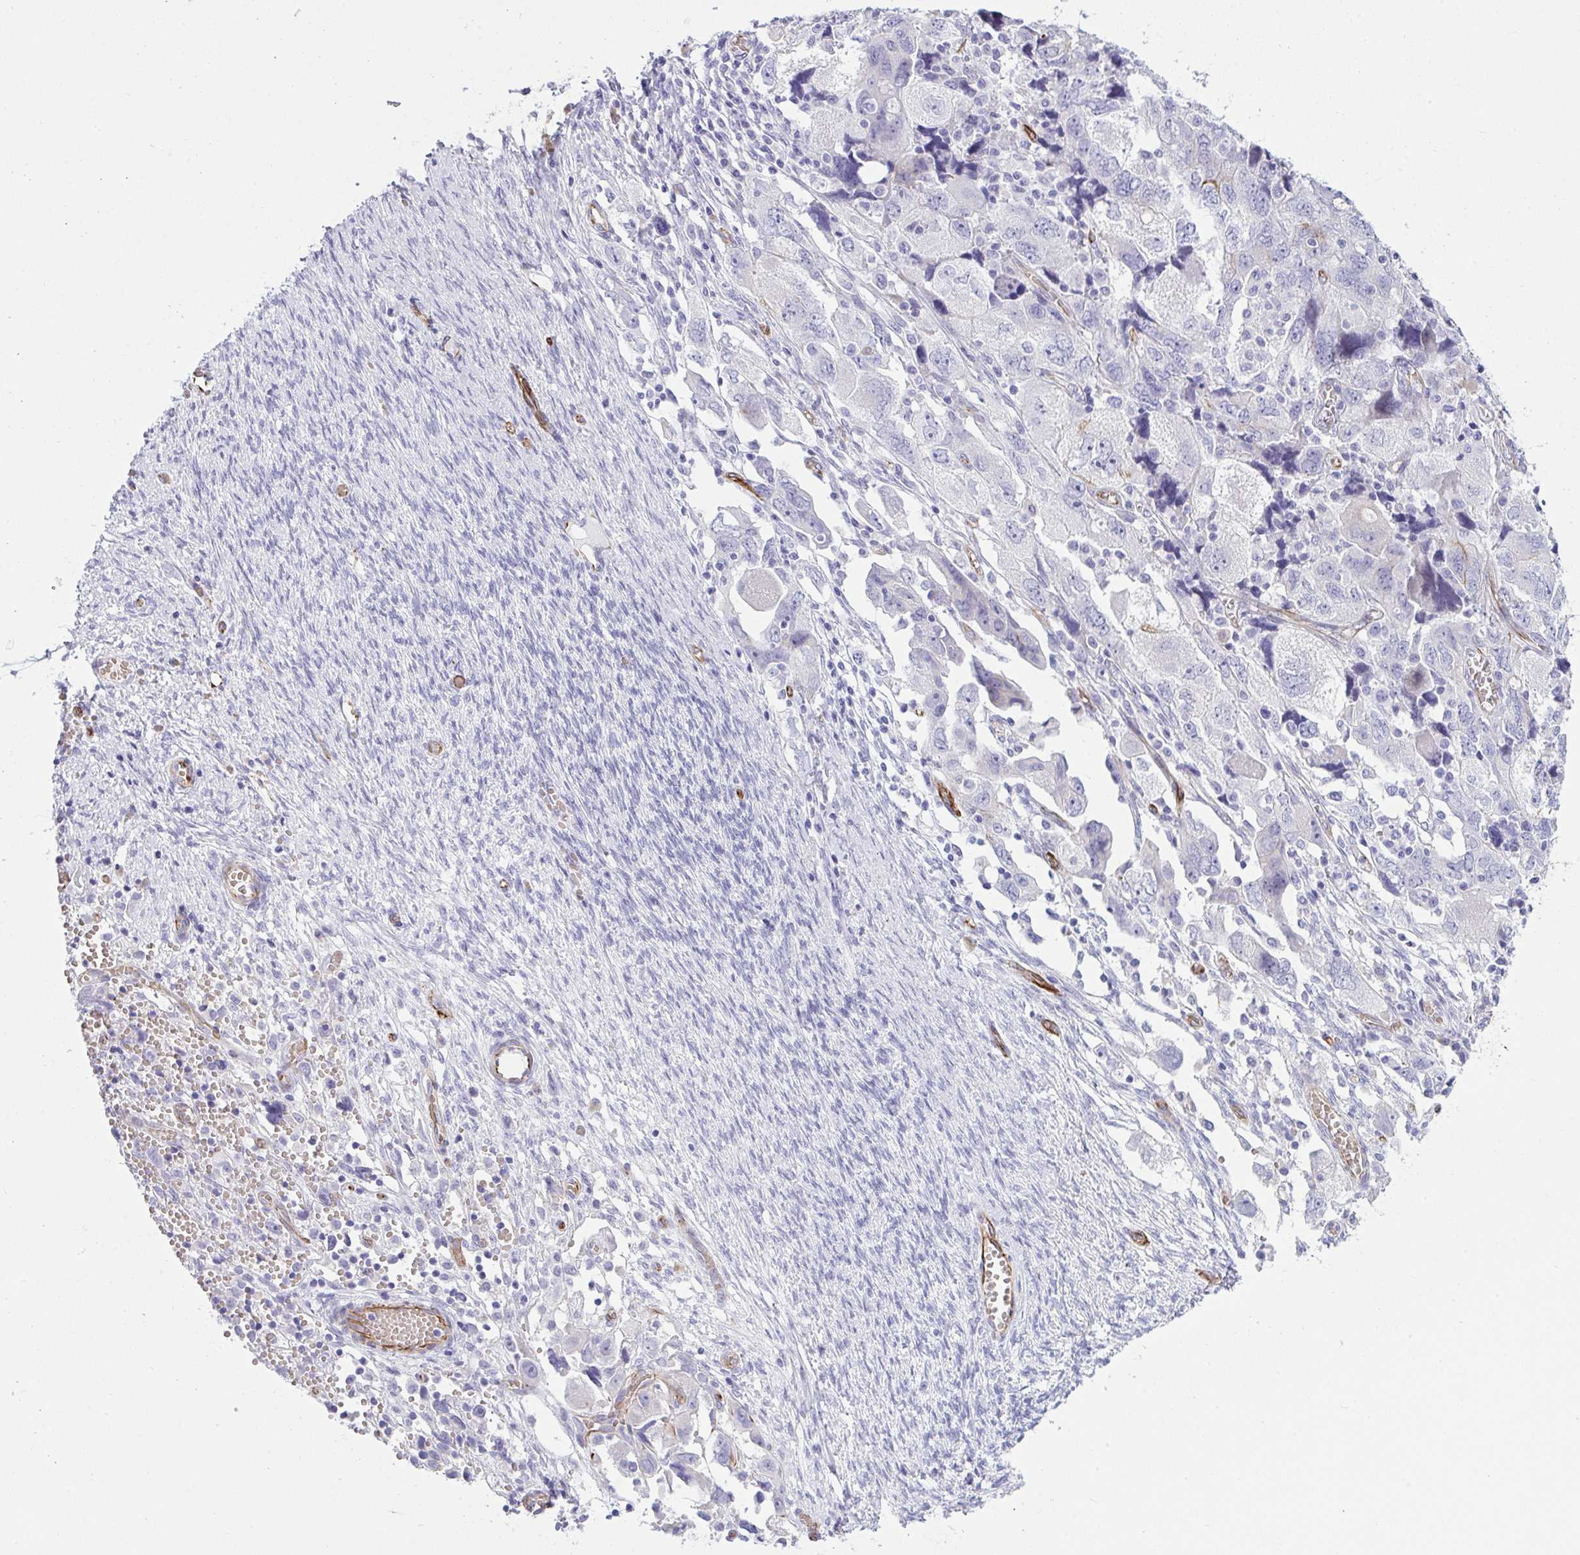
{"staining": {"intensity": "negative", "quantity": "none", "location": "none"}, "tissue": "ovarian cancer", "cell_type": "Tumor cells", "image_type": "cancer", "snomed": [{"axis": "morphology", "description": "Carcinoma, NOS"}, {"axis": "morphology", "description": "Cystadenocarcinoma, serous, NOS"}, {"axis": "topography", "description": "Ovary"}], "caption": "This is an IHC micrograph of ovarian cancer (carcinoma). There is no staining in tumor cells.", "gene": "SLC35B1", "patient": {"sex": "female", "age": 69}}